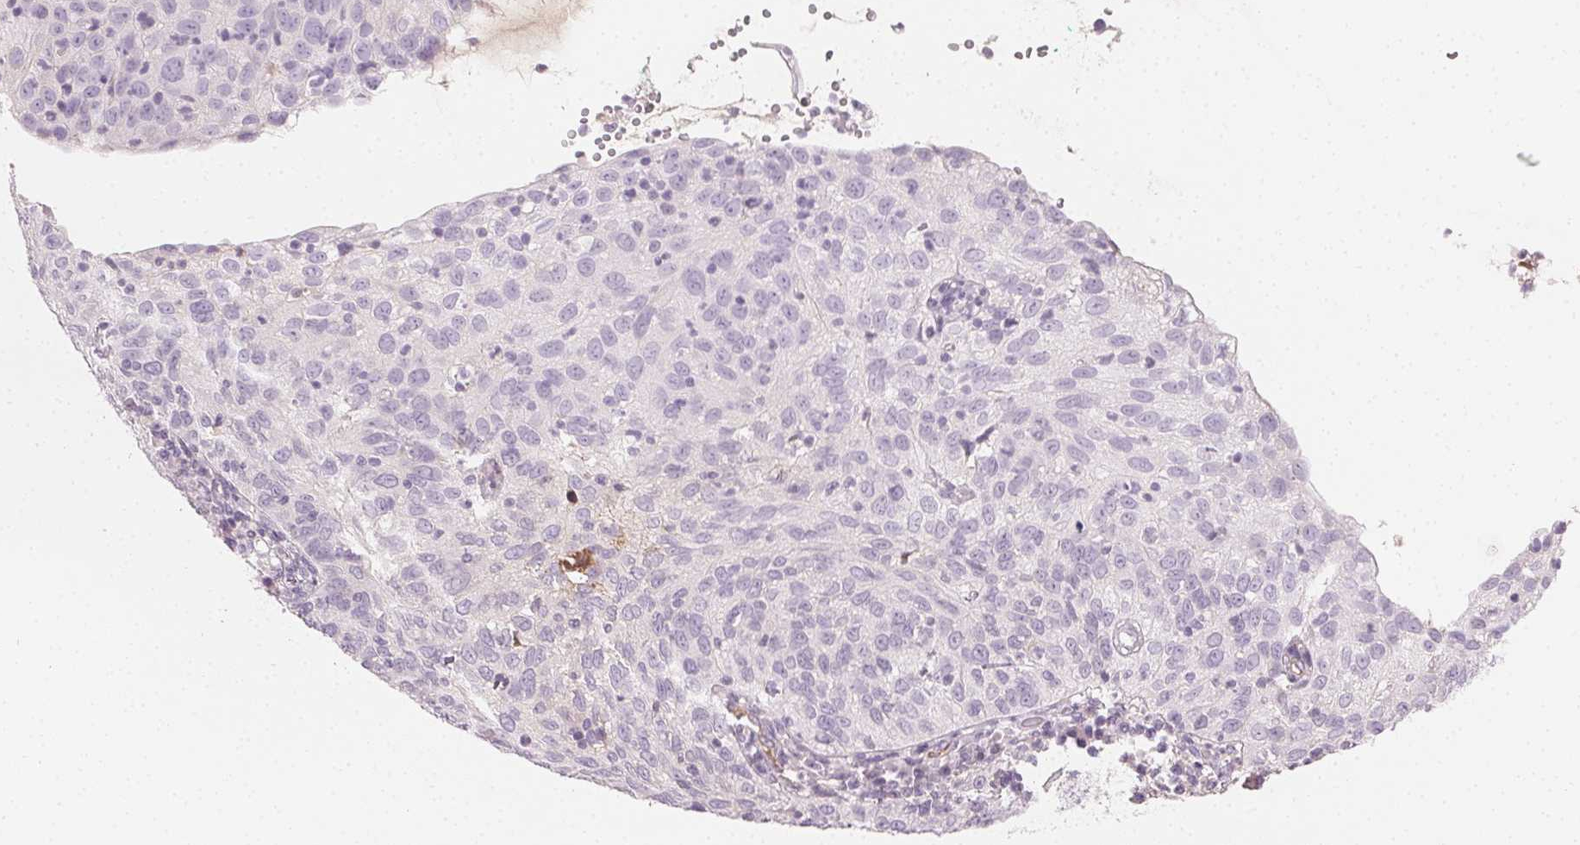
{"staining": {"intensity": "negative", "quantity": "none", "location": "none"}, "tissue": "cervical cancer", "cell_type": "Tumor cells", "image_type": "cancer", "snomed": [{"axis": "morphology", "description": "Squamous cell carcinoma, NOS"}, {"axis": "topography", "description": "Cervix"}], "caption": "Cervical cancer (squamous cell carcinoma) stained for a protein using immunohistochemistry reveals no staining tumor cells.", "gene": "AFM", "patient": {"sex": "female", "age": 52}}